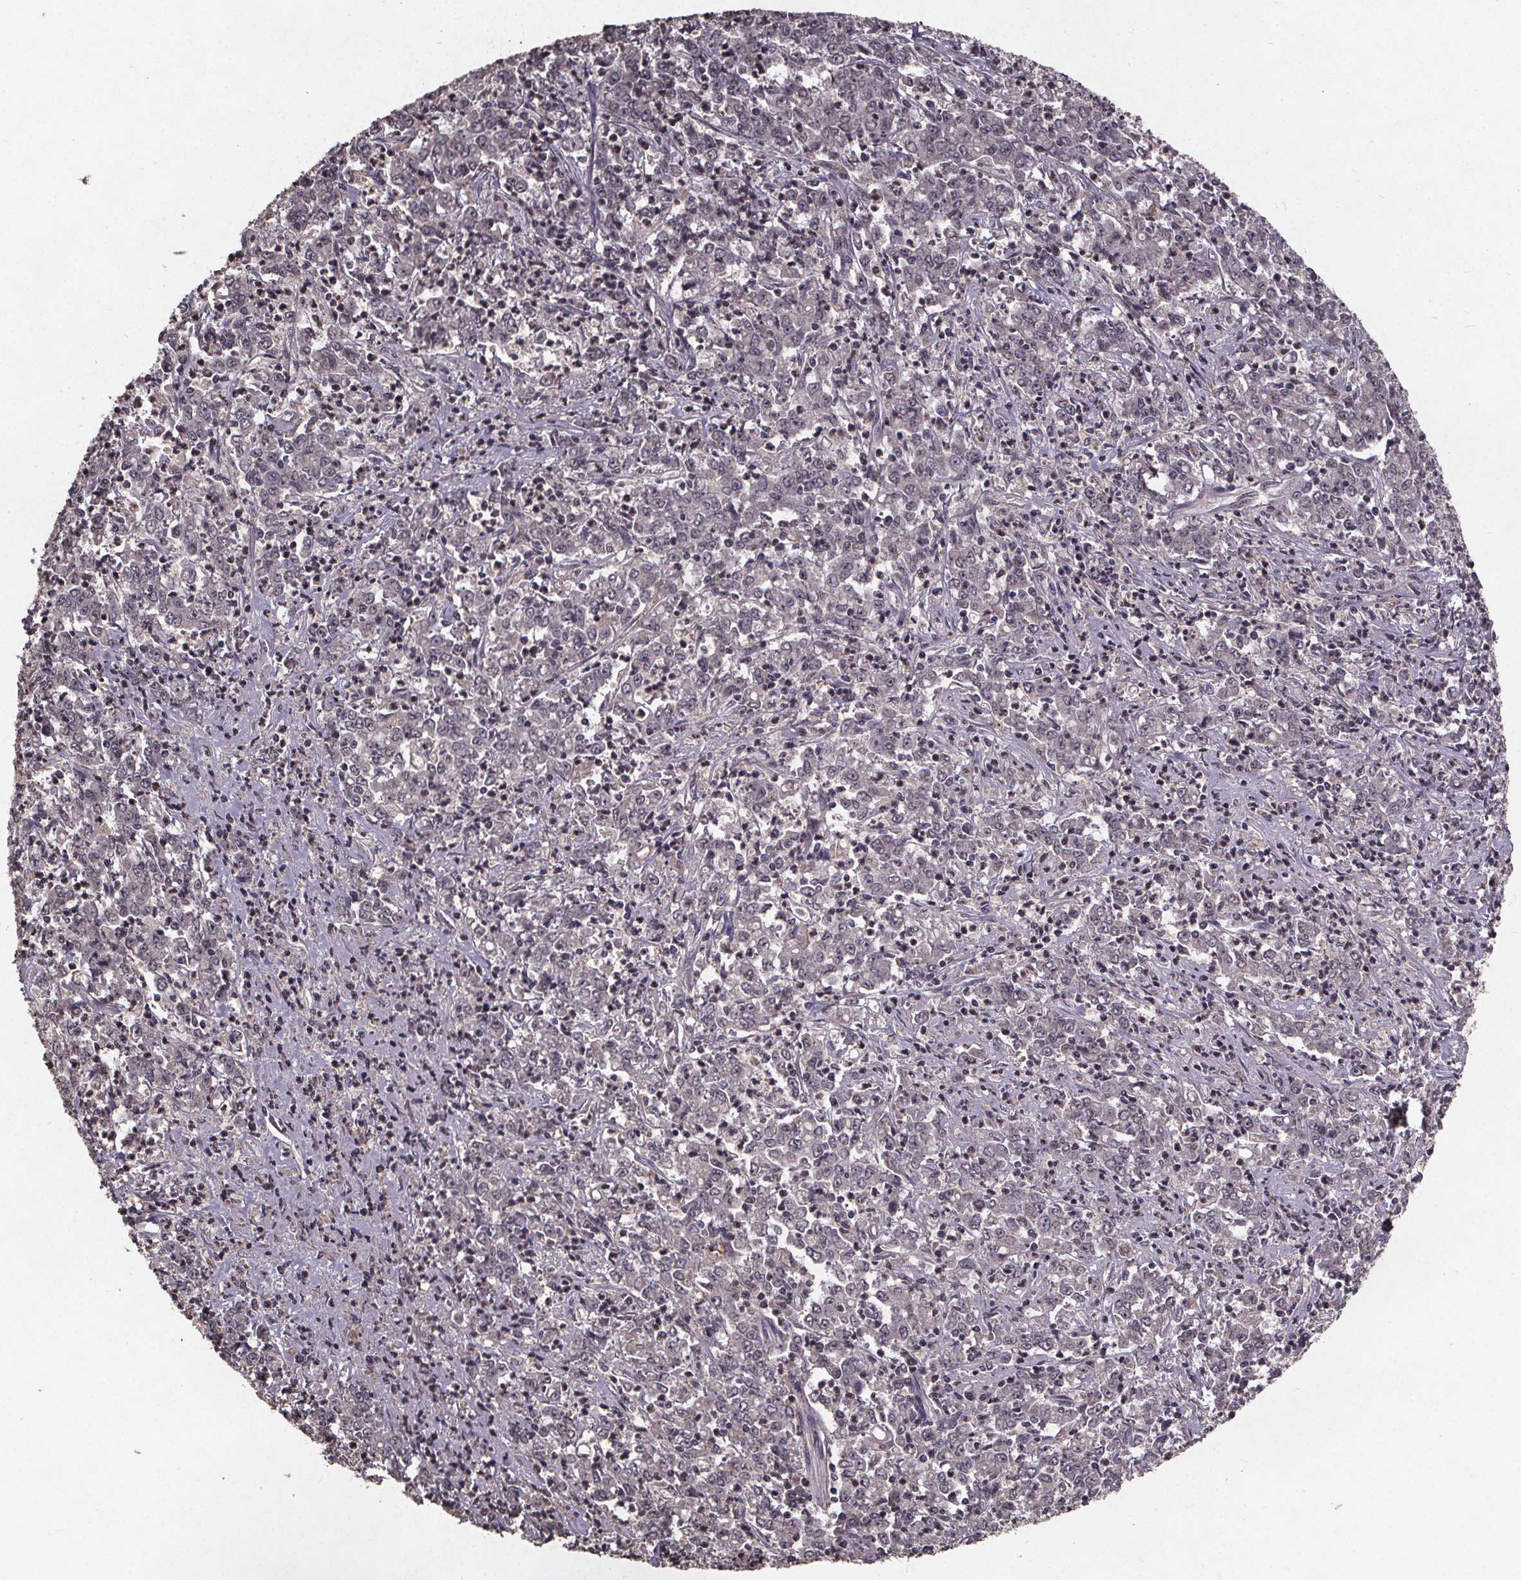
{"staining": {"intensity": "negative", "quantity": "none", "location": "none"}, "tissue": "stomach cancer", "cell_type": "Tumor cells", "image_type": "cancer", "snomed": [{"axis": "morphology", "description": "Adenocarcinoma, NOS"}, {"axis": "topography", "description": "Stomach, lower"}], "caption": "High power microscopy photomicrograph of an immunohistochemistry (IHC) image of stomach cancer, revealing no significant expression in tumor cells.", "gene": "GPX3", "patient": {"sex": "female", "age": 71}}